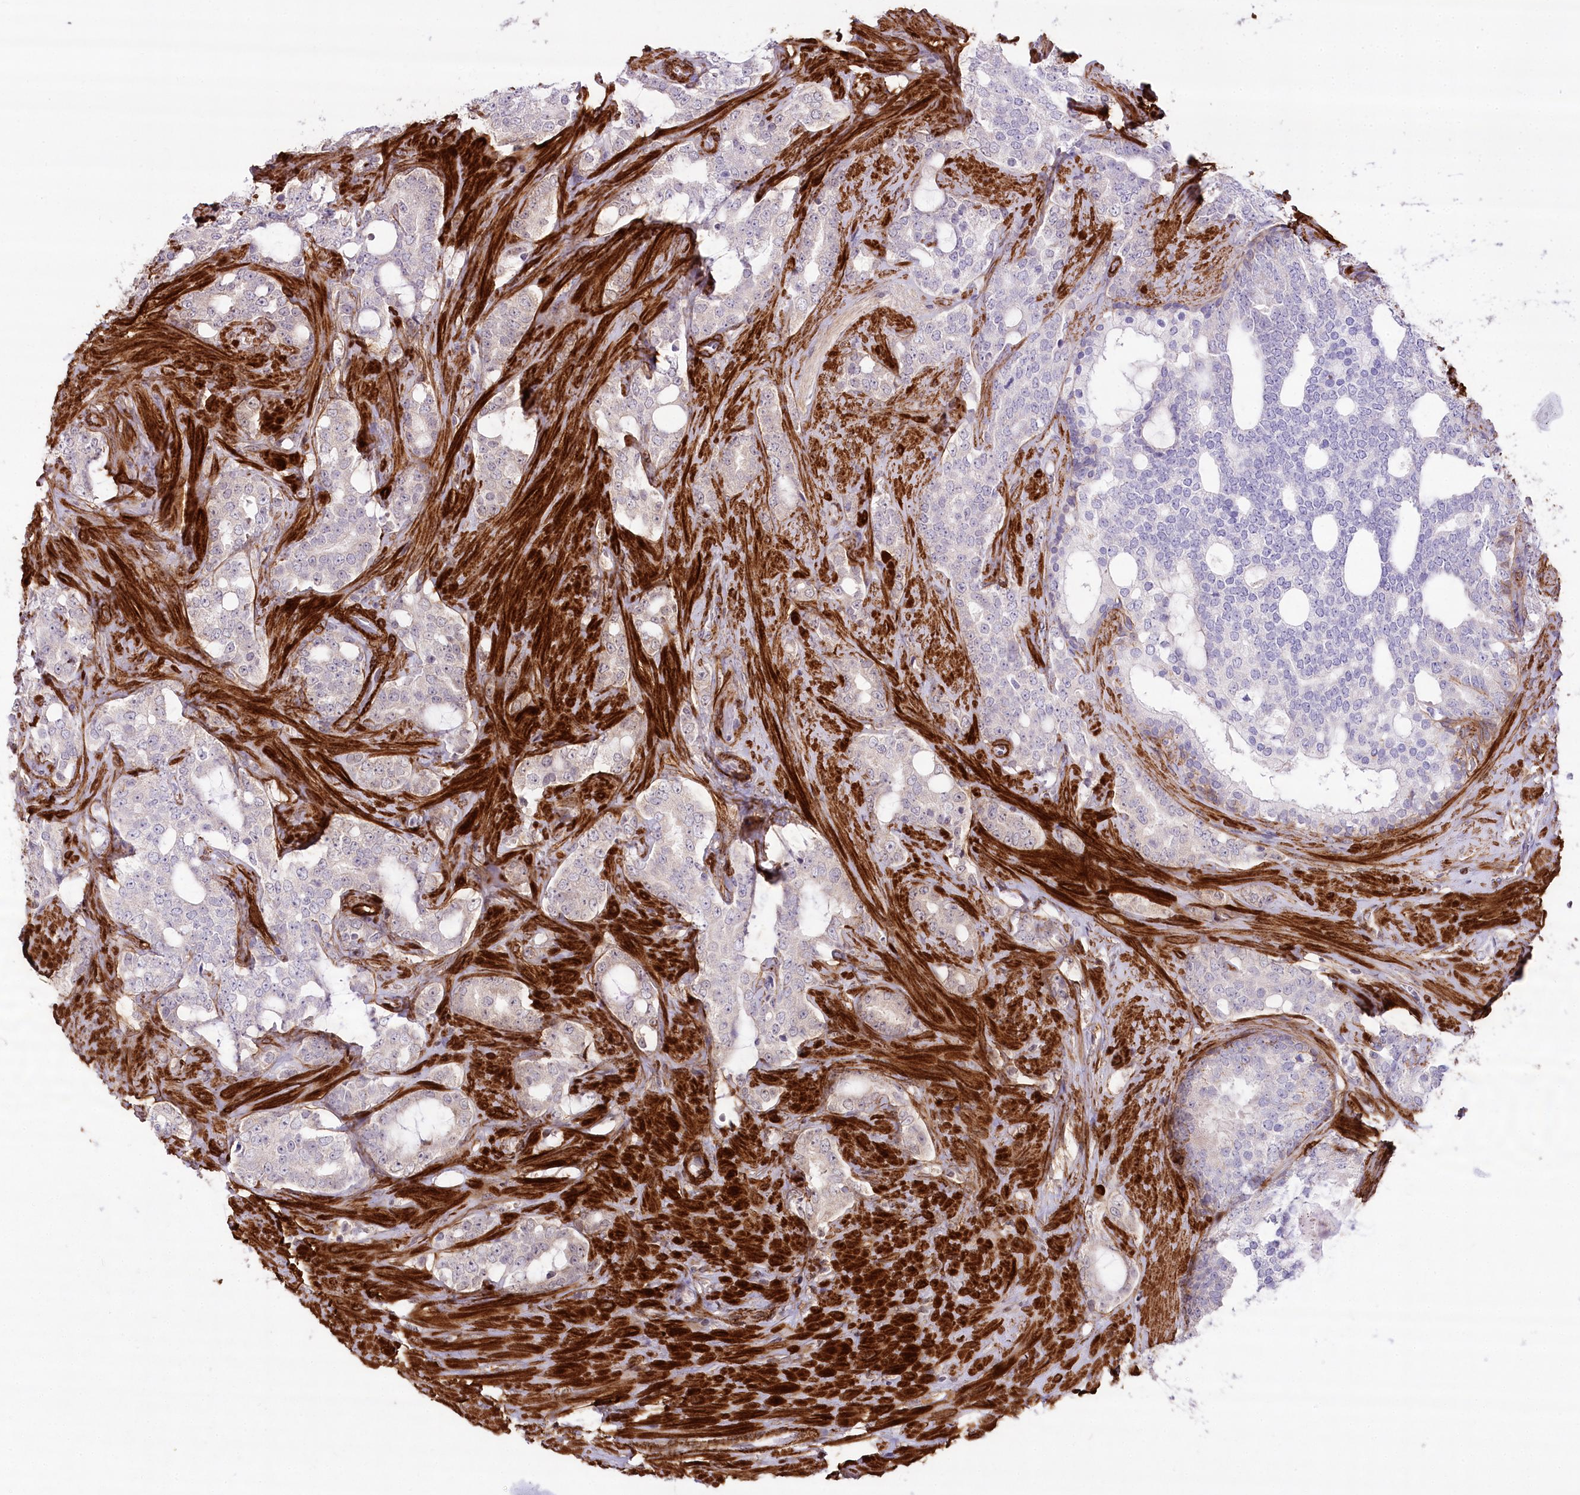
{"staining": {"intensity": "negative", "quantity": "none", "location": "none"}, "tissue": "prostate cancer", "cell_type": "Tumor cells", "image_type": "cancer", "snomed": [{"axis": "morphology", "description": "Adenocarcinoma, High grade"}, {"axis": "topography", "description": "Prostate"}], "caption": "Immunohistochemical staining of human prostate cancer shows no significant positivity in tumor cells.", "gene": "SYNPO2", "patient": {"sex": "male", "age": 64}}